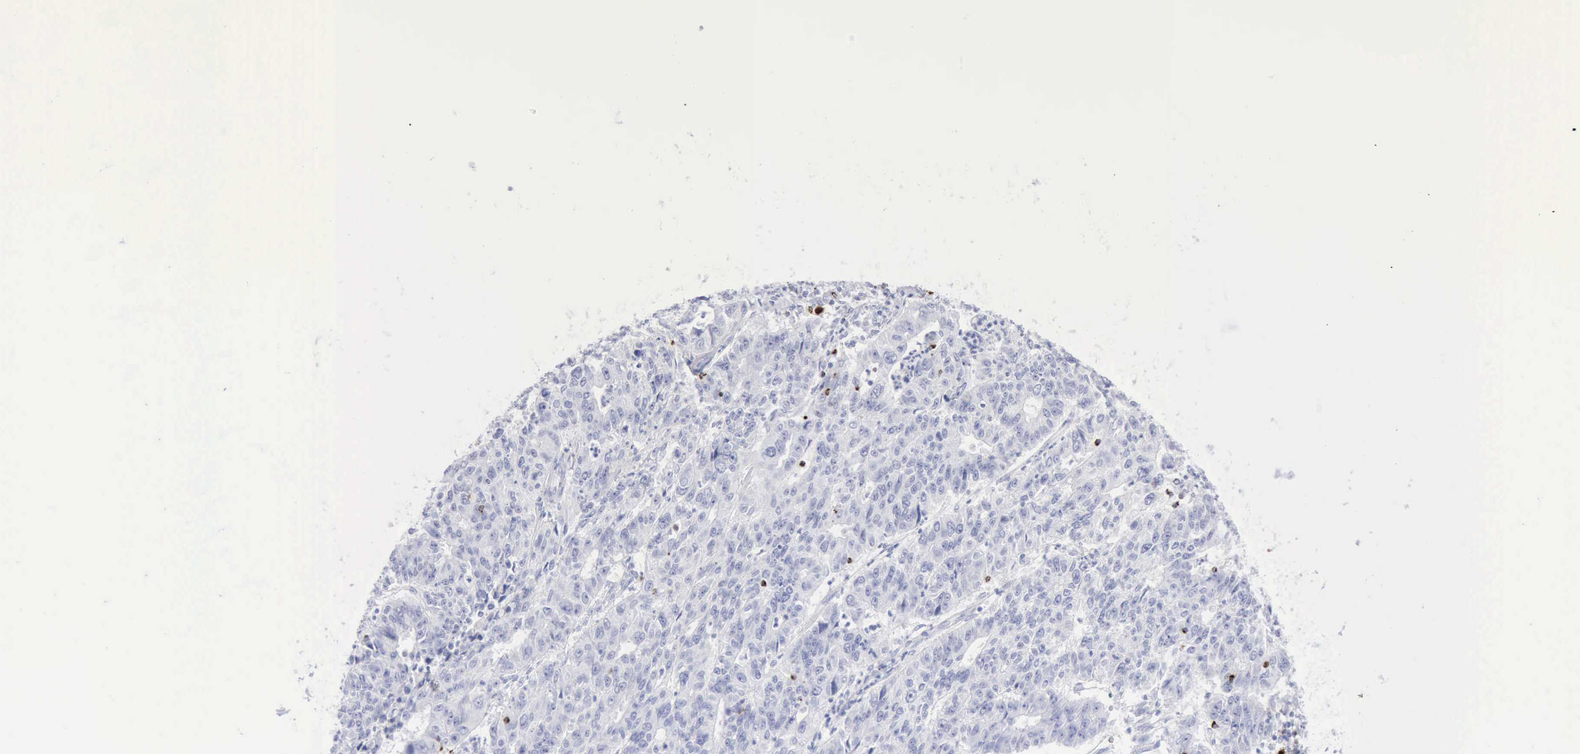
{"staining": {"intensity": "negative", "quantity": "none", "location": "none"}, "tissue": "endometrial cancer", "cell_type": "Tumor cells", "image_type": "cancer", "snomed": [{"axis": "morphology", "description": "Adenocarcinoma, NOS"}, {"axis": "topography", "description": "Endometrium"}], "caption": "Tumor cells are negative for brown protein staining in endometrial adenocarcinoma.", "gene": "GZMB", "patient": {"sex": "female", "age": 42}}